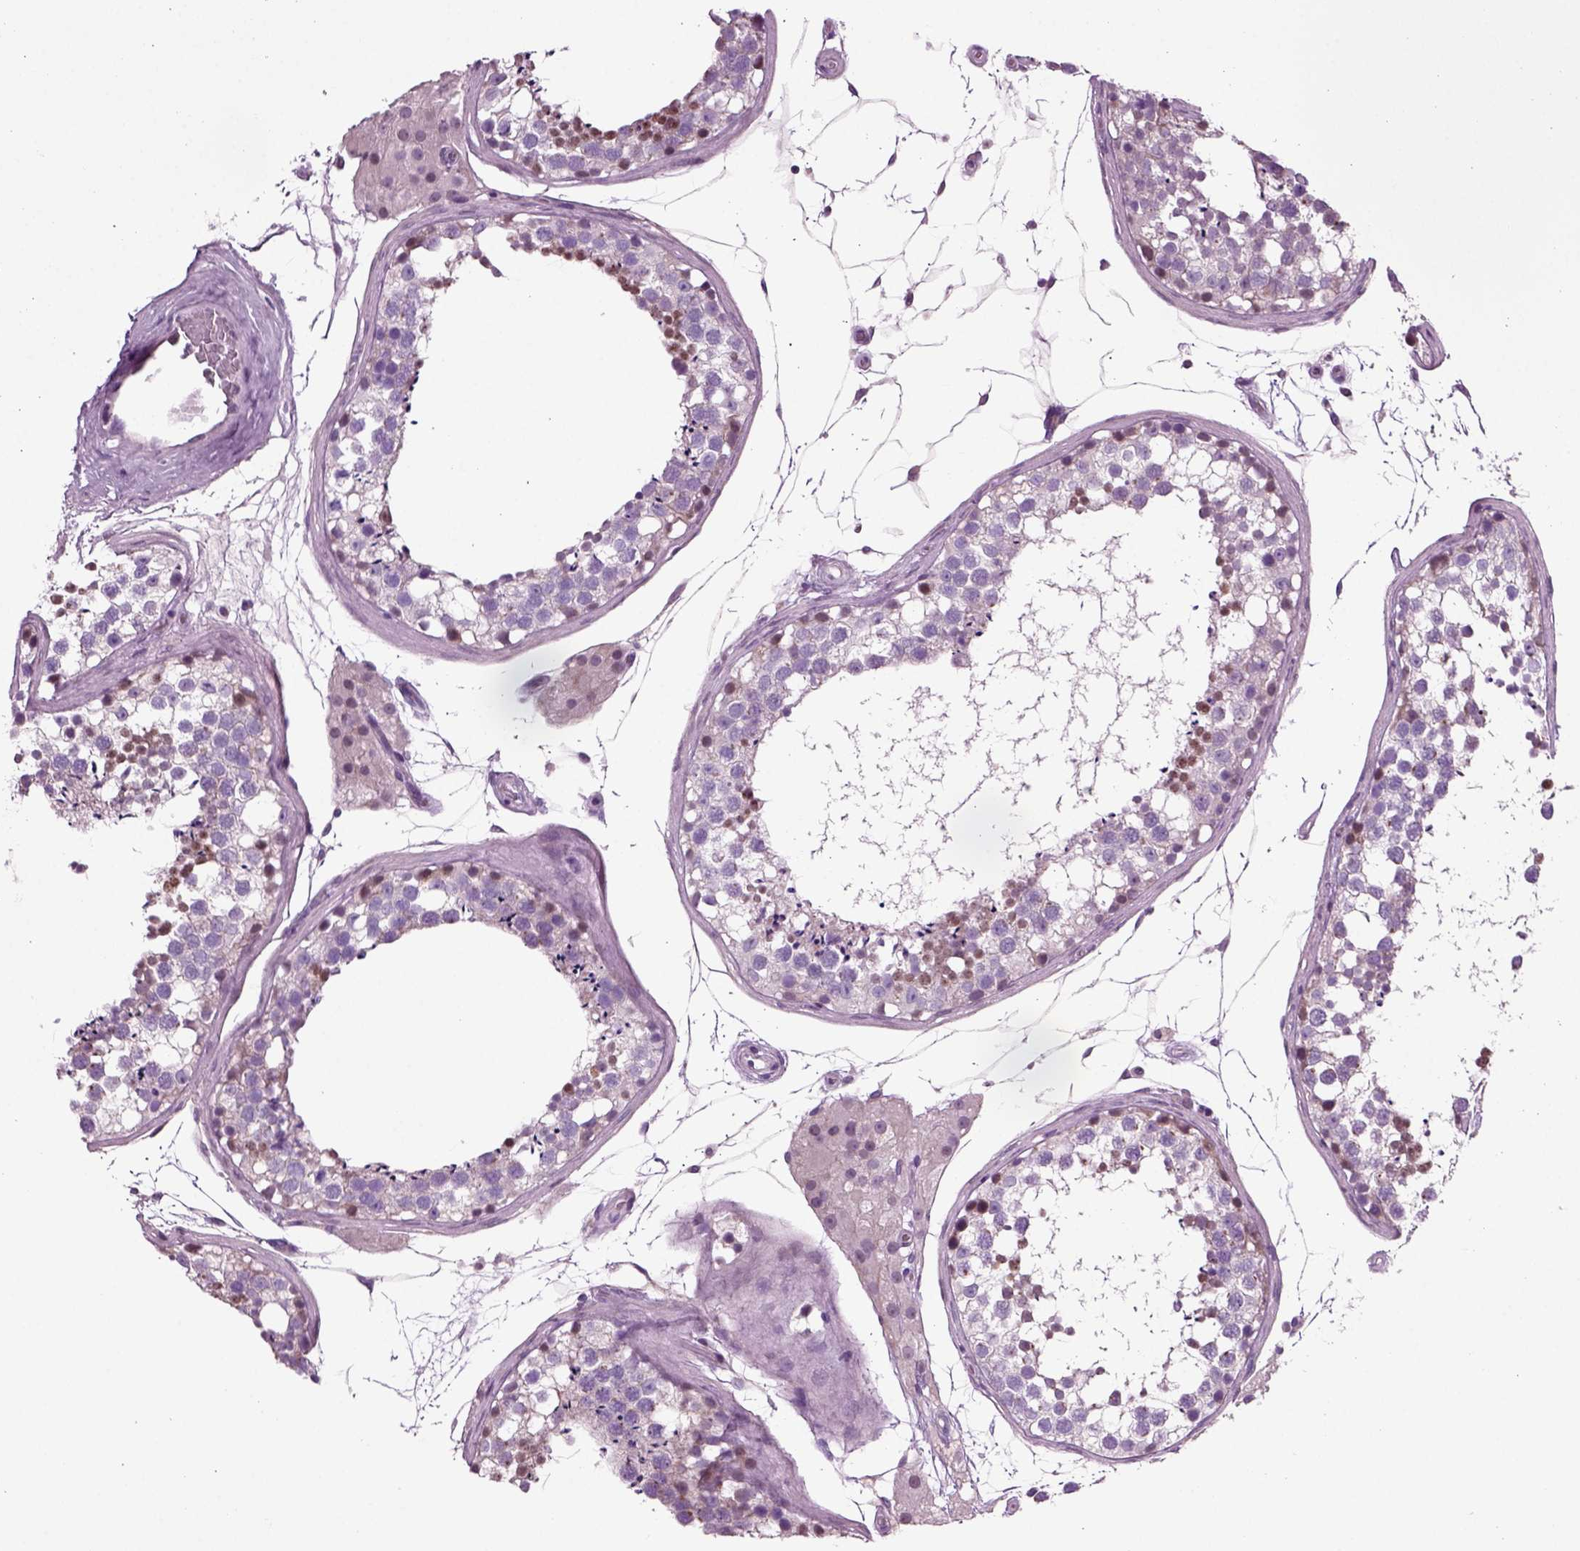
{"staining": {"intensity": "strong", "quantity": "25%-75%", "location": "nuclear"}, "tissue": "testis", "cell_type": "Cells in seminiferous ducts", "image_type": "normal", "snomed": [{"axis": "morphology", "description": "Normal tissue, NOS"}, {"axis": "morphology", "description": "Seminoma, NOS"}, {"axis": "topography", "description": "Testis"}], "caption": "Testis stained with IHC displays strong nuclear positivity in approximately 25%-75% of cells in seminiferous ducts.", "gene": "ARID3A", "patient": {"sex": "male", "age": 65}}